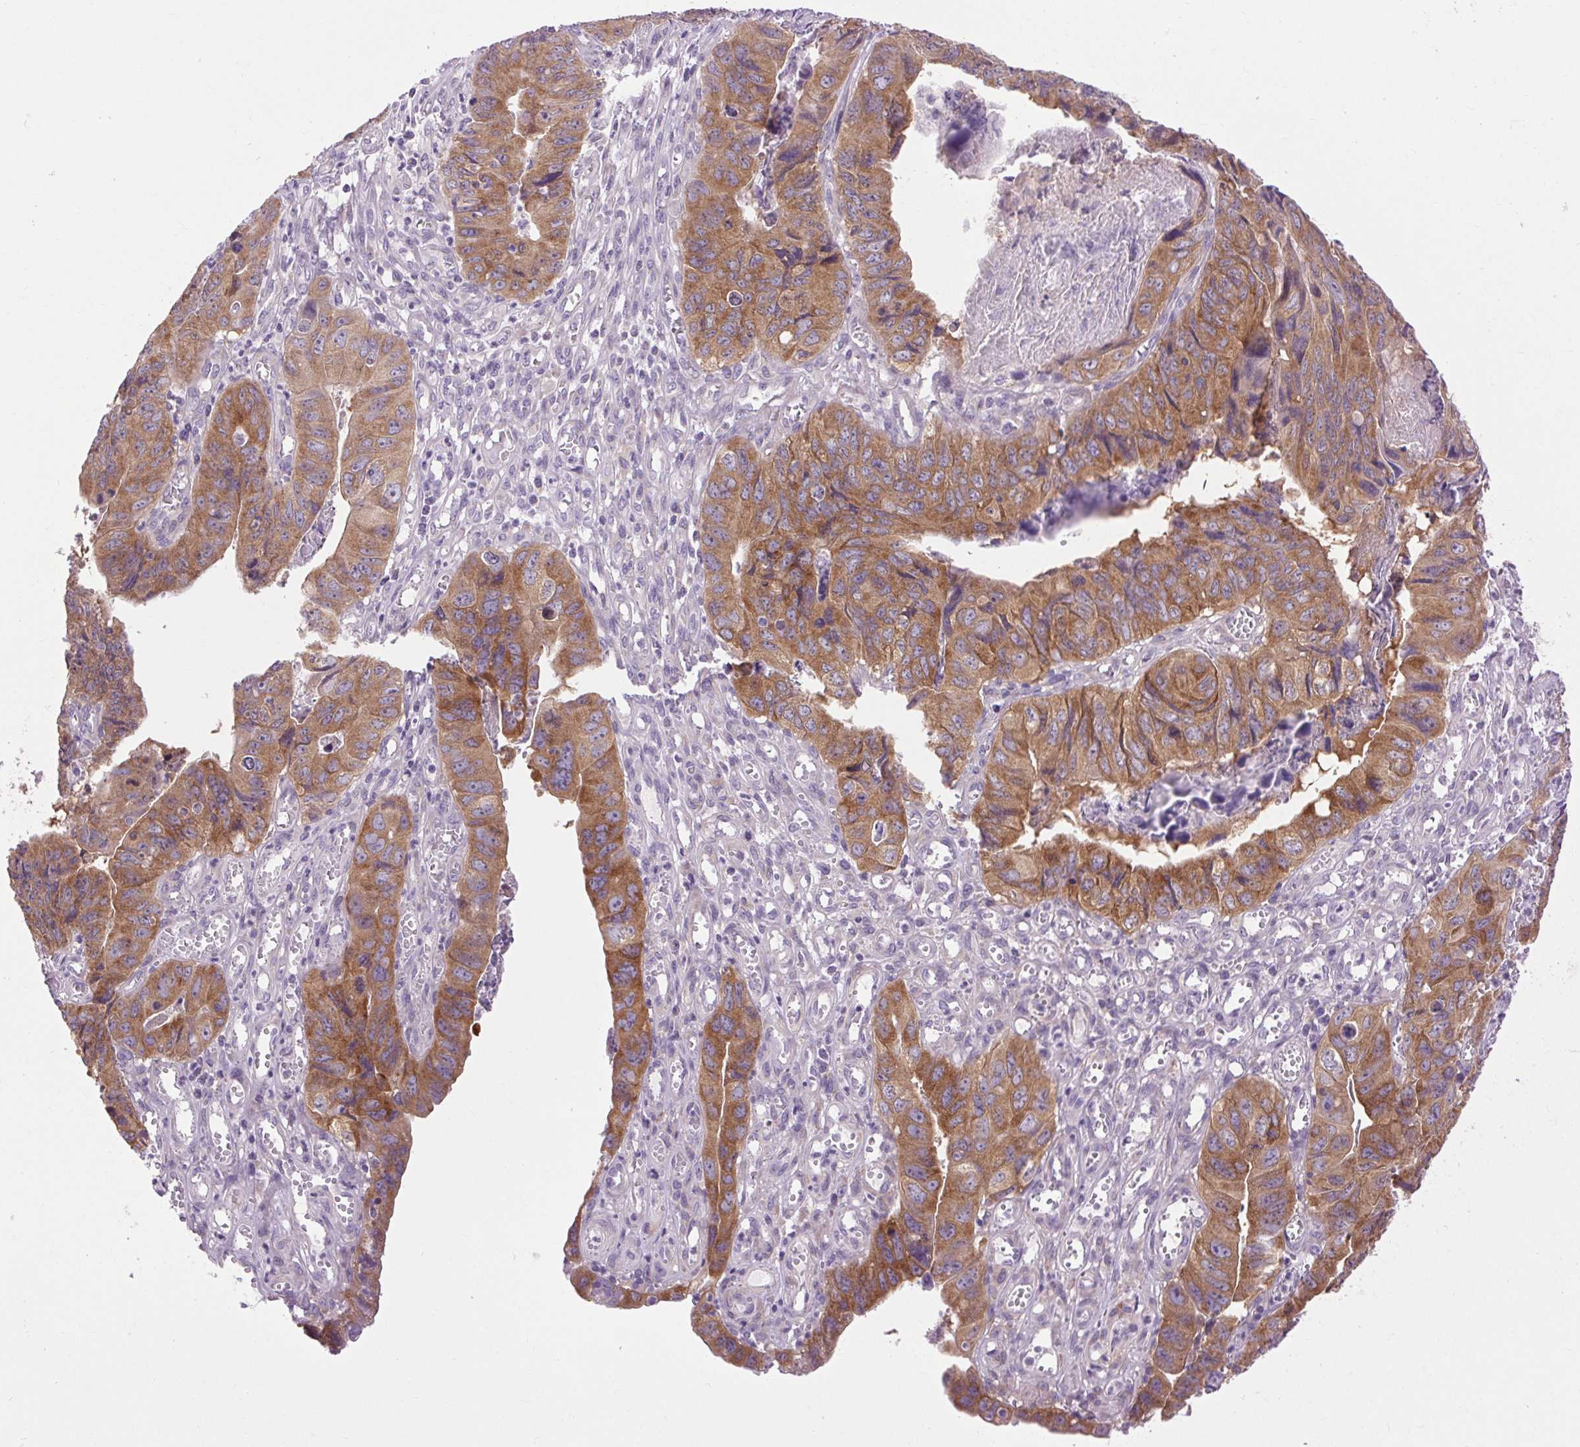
{"staining": {"intensity": "moderate", "quantity": ">75%", "location": "cytoplasmic/membranous"}, "tissue": "stomach cancer", "cell_type": "Tumor cells", "image_type": "cancer", "snomed": [{"axis": "morphology", "description": "Adenocarcinoma, NOS"}, {"axis": "topography", "description": "Stomach, lower"}], "caption": "Immunohistochemistry (IHC) of stomach adenocarcinoma shows medium levels of moderate cytoplasmic/membranous positivity in approximately >75% of tumor cells.", "gene": "SOWAHC", "patient": {"sex": "male", "age": 77}}